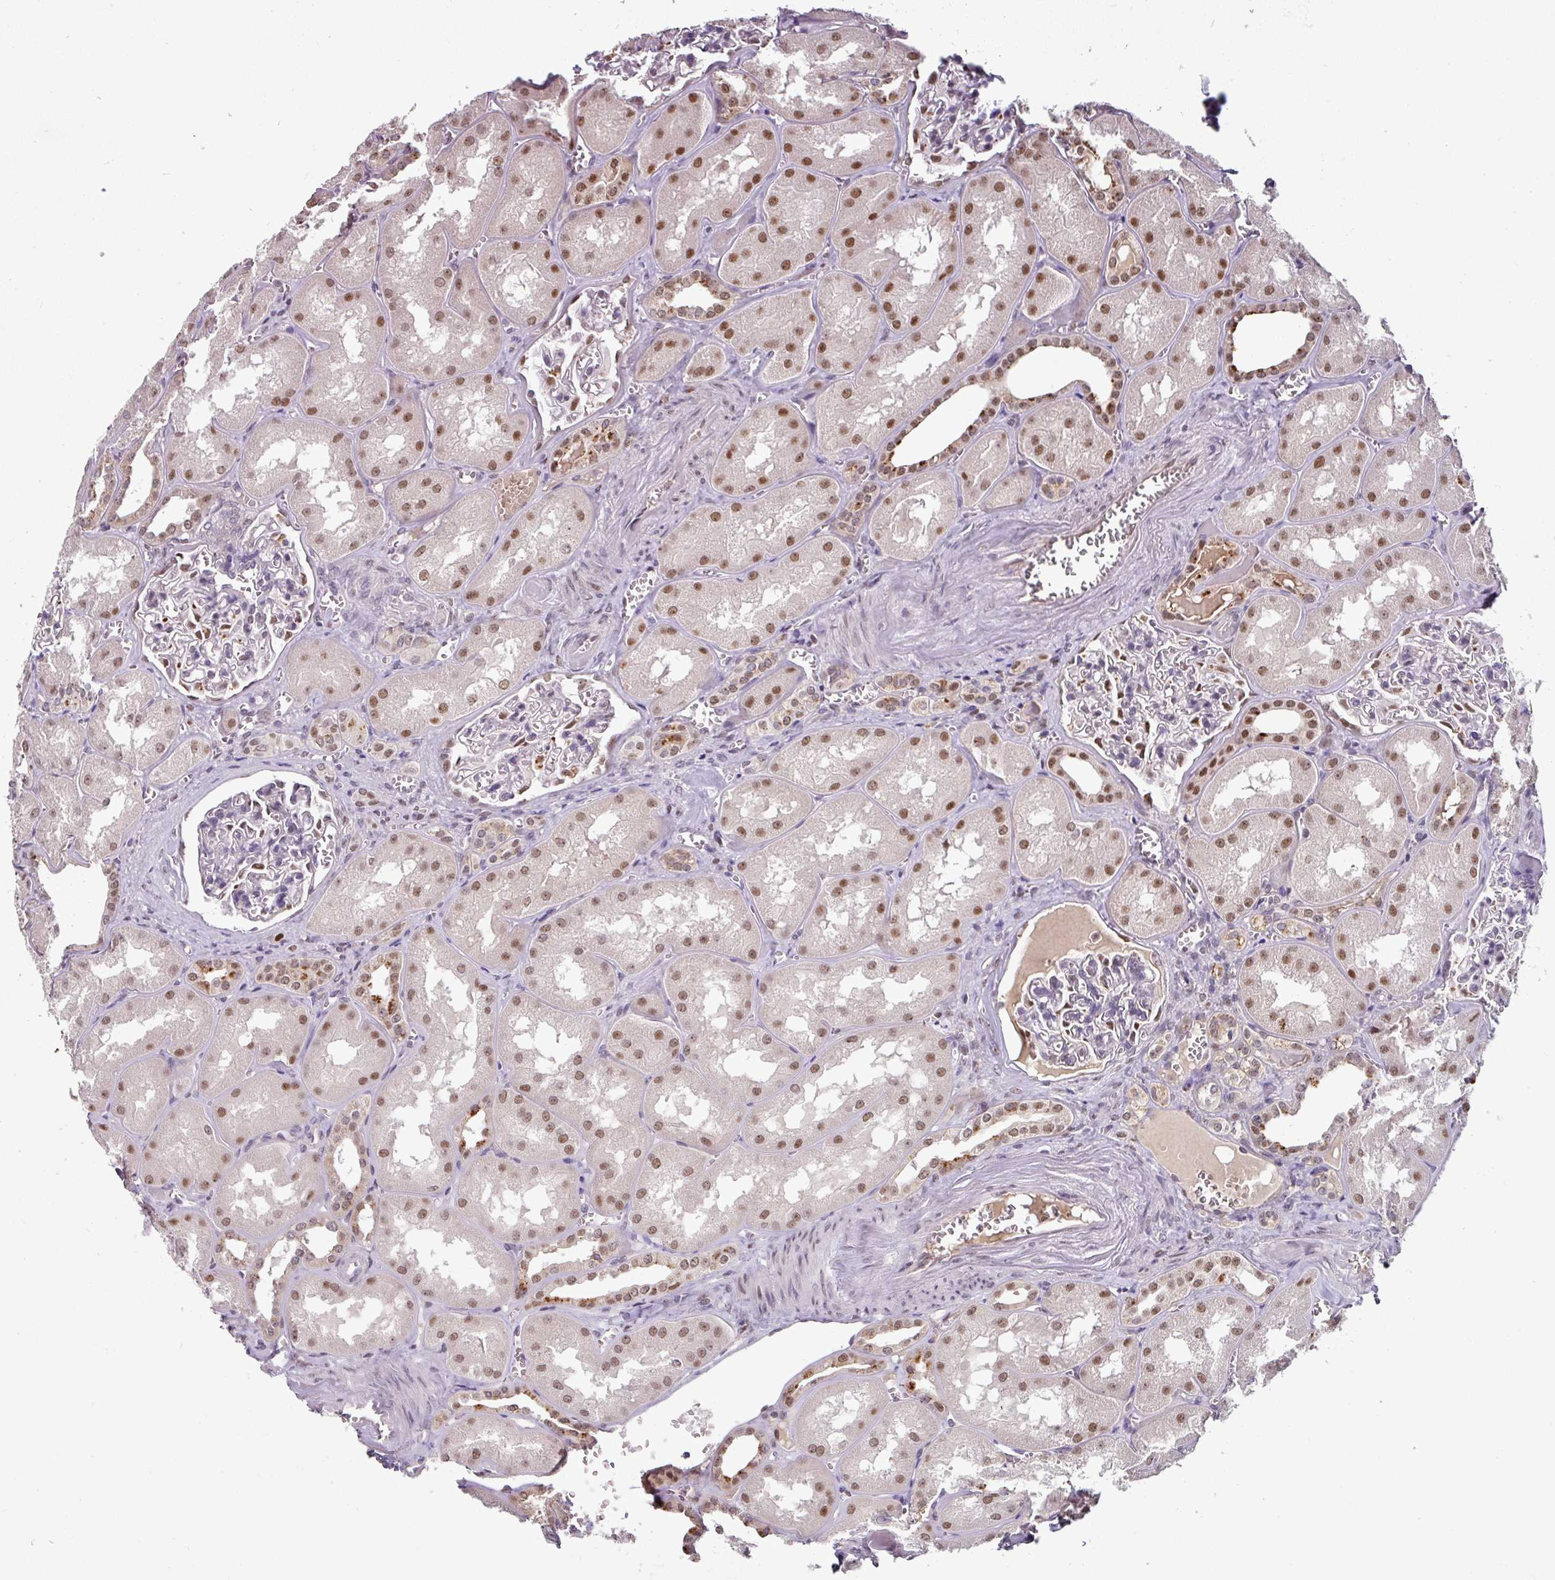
{"staining": {"intensity": "moderate", "quantity": "<25%", "location": "nuclear"}, "tissue": "kidney", "cell_type": "Cells in glomeruli", "image_type": "normal", "snomed": [{"axis": "morphology", "description": "Normal tissue, NOS"}, {"axis": "topography", "description": "Kidney"}], "caption": "Kidney stained with immunohistochemistry (IHC) exhibits moderate nuclear positivity in about <25% of cells in glomeruli.", "gene": "SWSAP1", "patient": {"sex": "male", "age": 61}}